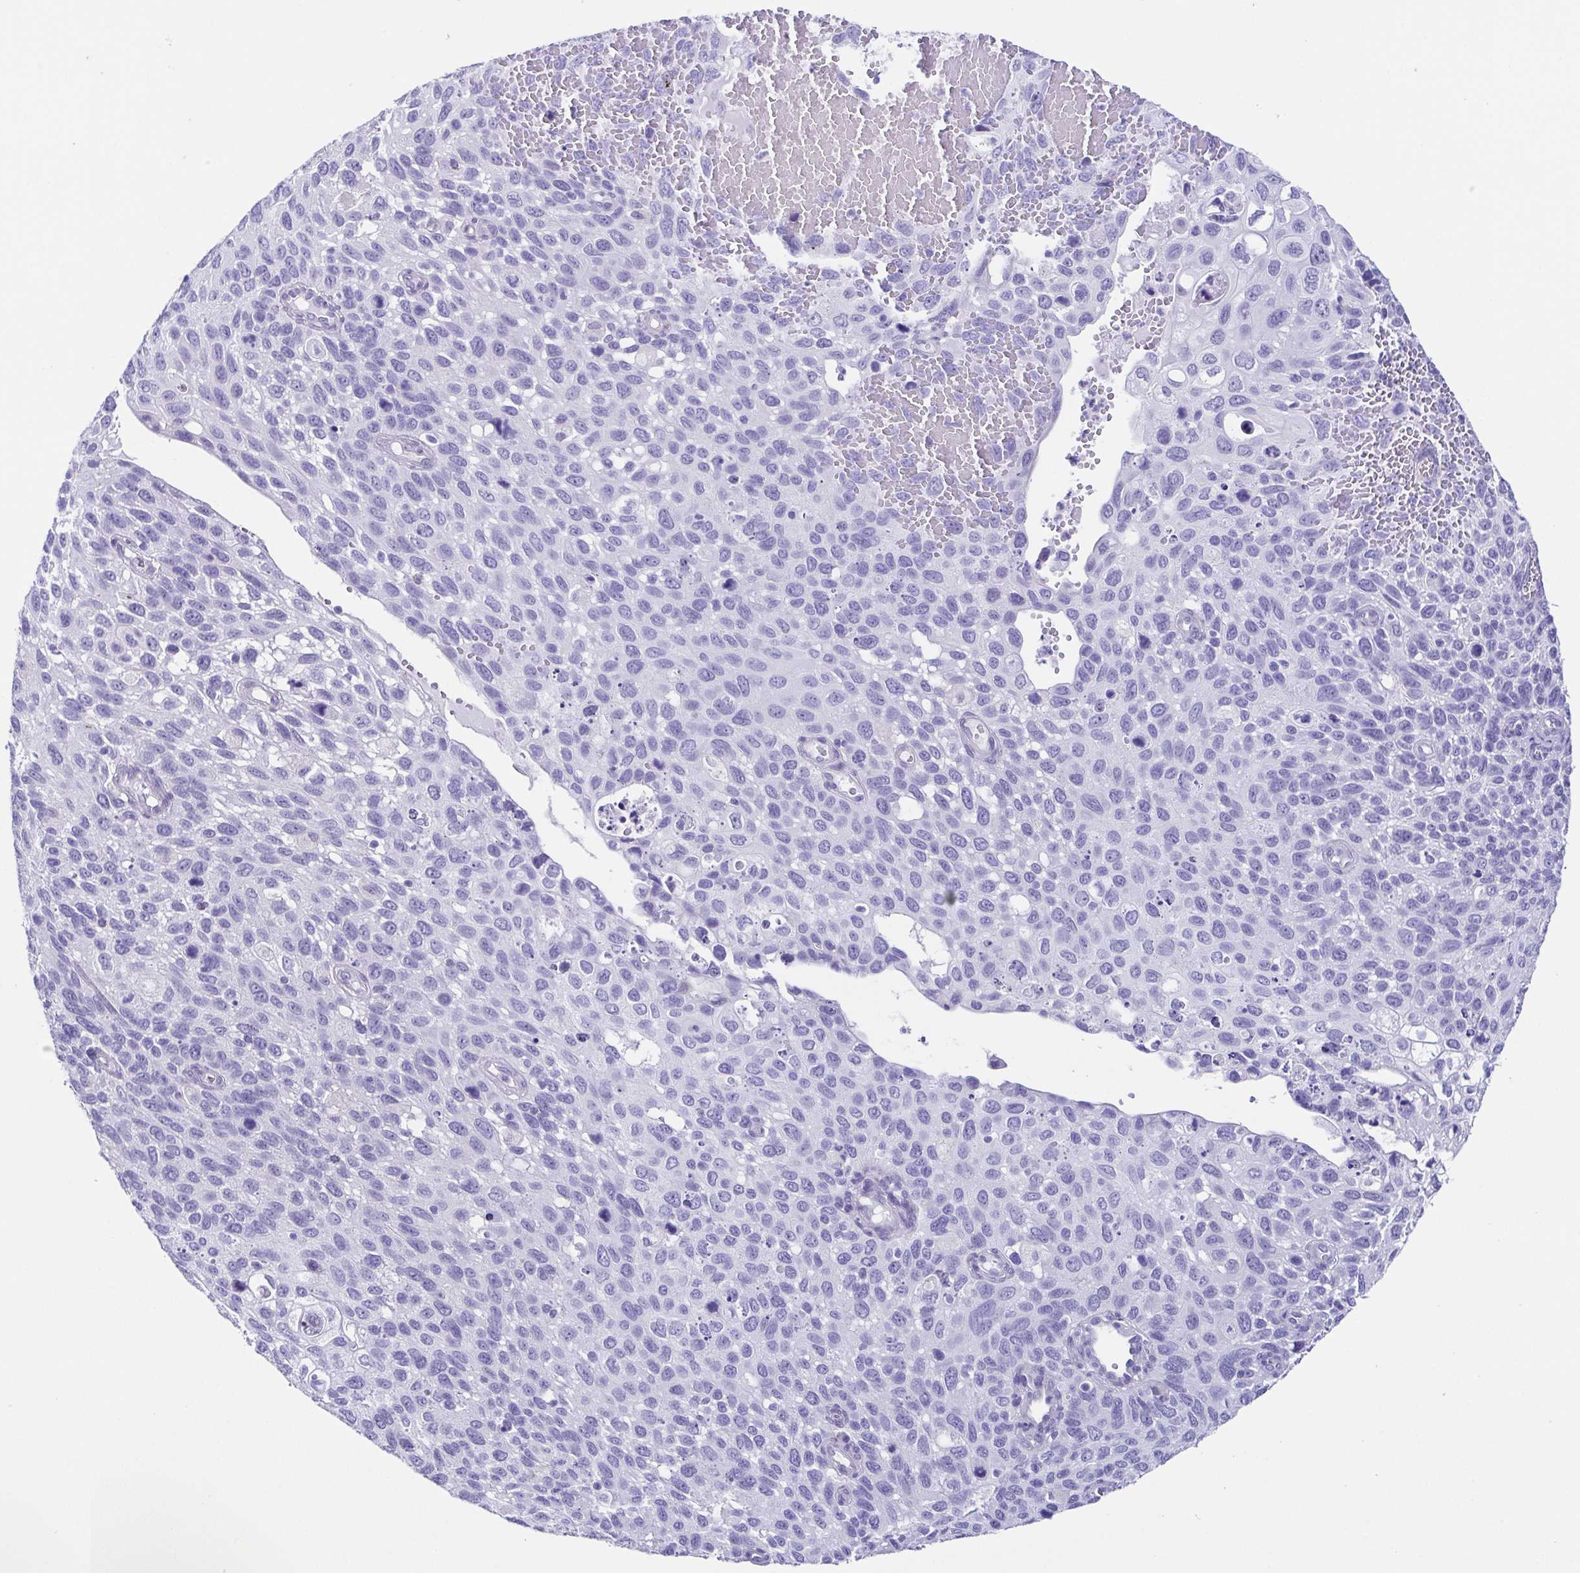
{"staining": {"intensity": "negative", "quantity": "none", "location": "none"}, "tissue": "cervical cancer", "cell_type": "Tumor cells", "image_type": "cancer", "snomed": [{"axis": "morphology", "description": "Squamous cell carcinoma, NOS"}, {"axis": "topography", "description": "Cervix"}], "caption": "Immunohistochemical staining of cervical squamous cell carcinoma displays no significant expression in tumor cells. Brightfield microscopy of IHC stained with DAB (brown) and hematoxylin (blue), captured at high magnification.", "gene": "TNNT2", "patient": {"sex": "female", "age": 70}}